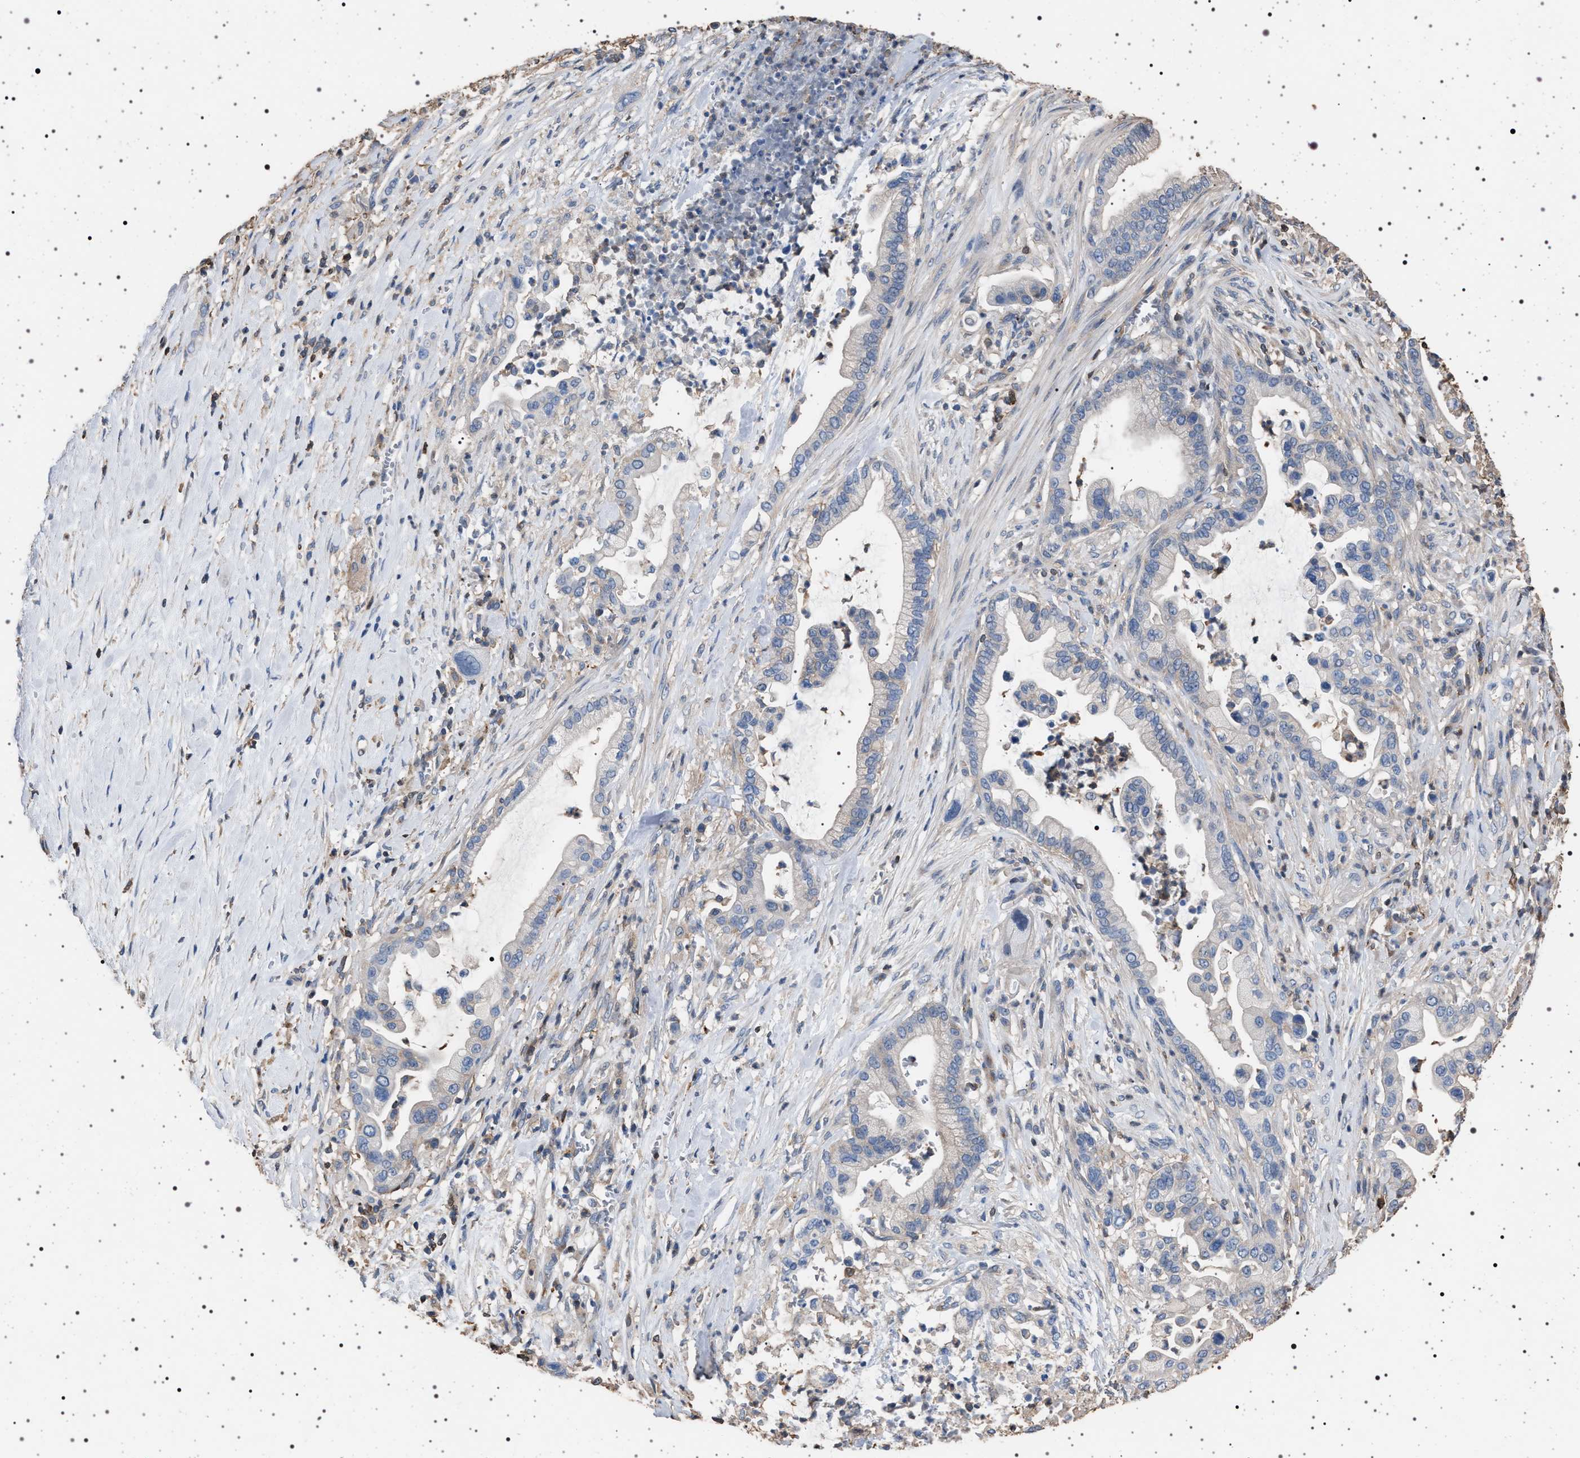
{"staining": {"intensity": "negative", "quantity": "none", "location": "none"}, "tissue": "pancreatic cancer", "cell_type": "Tumor cells", "image_type": "cancer", "snomed": [{"axis": "morphology", "description": "Adenocarcinoma, NOS"}, {"axis": "topography", "description": "Pancreas"}], "caption": "Immunohistochemical staining of pancreatic cancer shows no significant expression in tumor cells. The staining is performed using DAB (3,3'-diaminobenzidine) brown chromogen with nuclei counter-stained in using hematoxylin.", "gene": "SMAP2", "patient": {"sex": "male", "age": 69}}